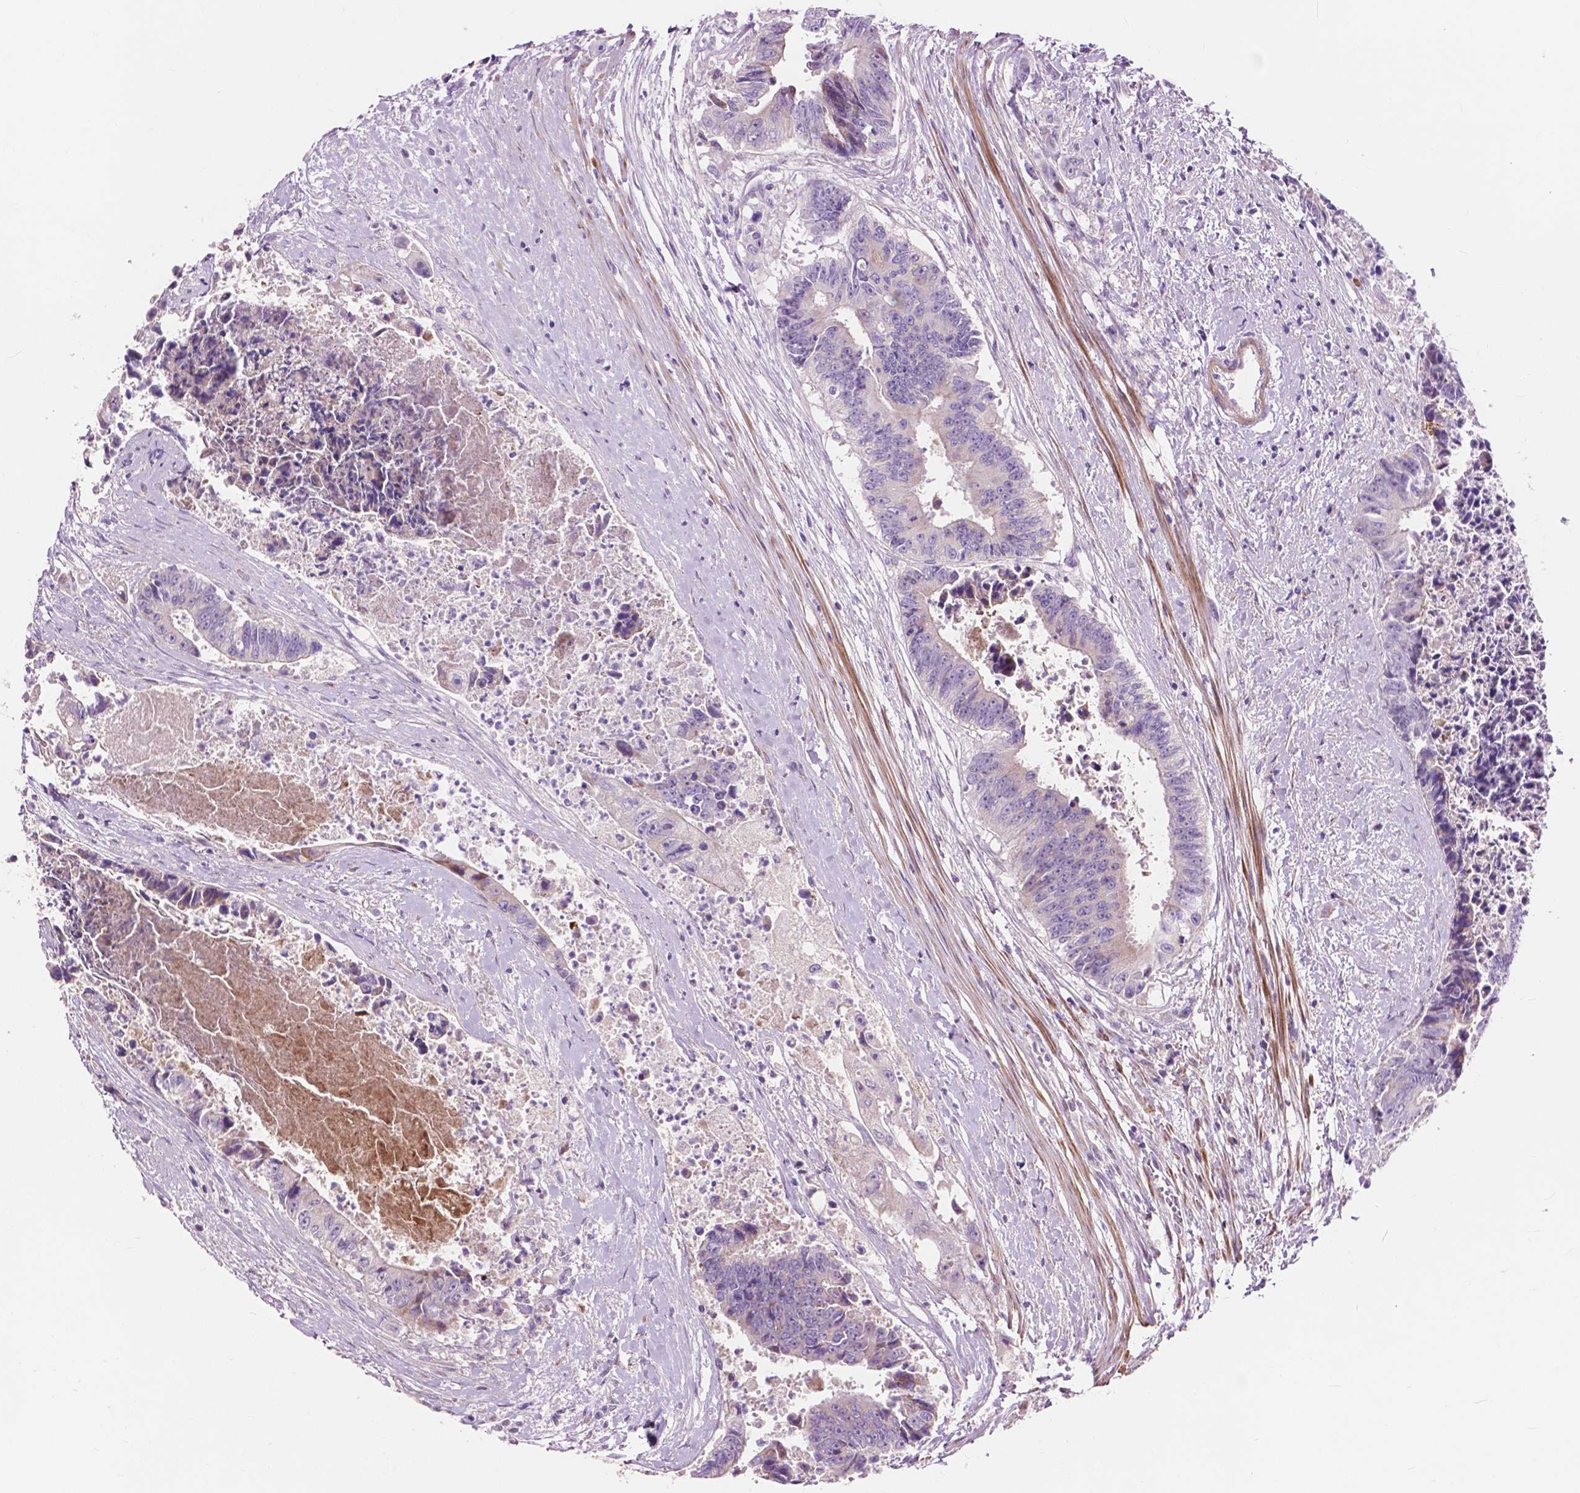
{"staining": {"intensity": "weak", "quantity": "<25%", "location": "cytoplasmic/membranous"}, "tissue": "colorectal cancer", "cell_type": "Tumor cells", "image_type": "cancer", "snomed": [{"axis": "morphology", "description": "Adenocarcinoma, NOS"}, {"axis": "topography", "description": "Rectum"}], "caption": "A high-resolution micrograph shows immunohistochemistry staining of adenocarcinoma (colorectal), which shows no significant expression in tumor cells.", "gene": "MORN1", "patient": {"sex": "male", "age": 54}}